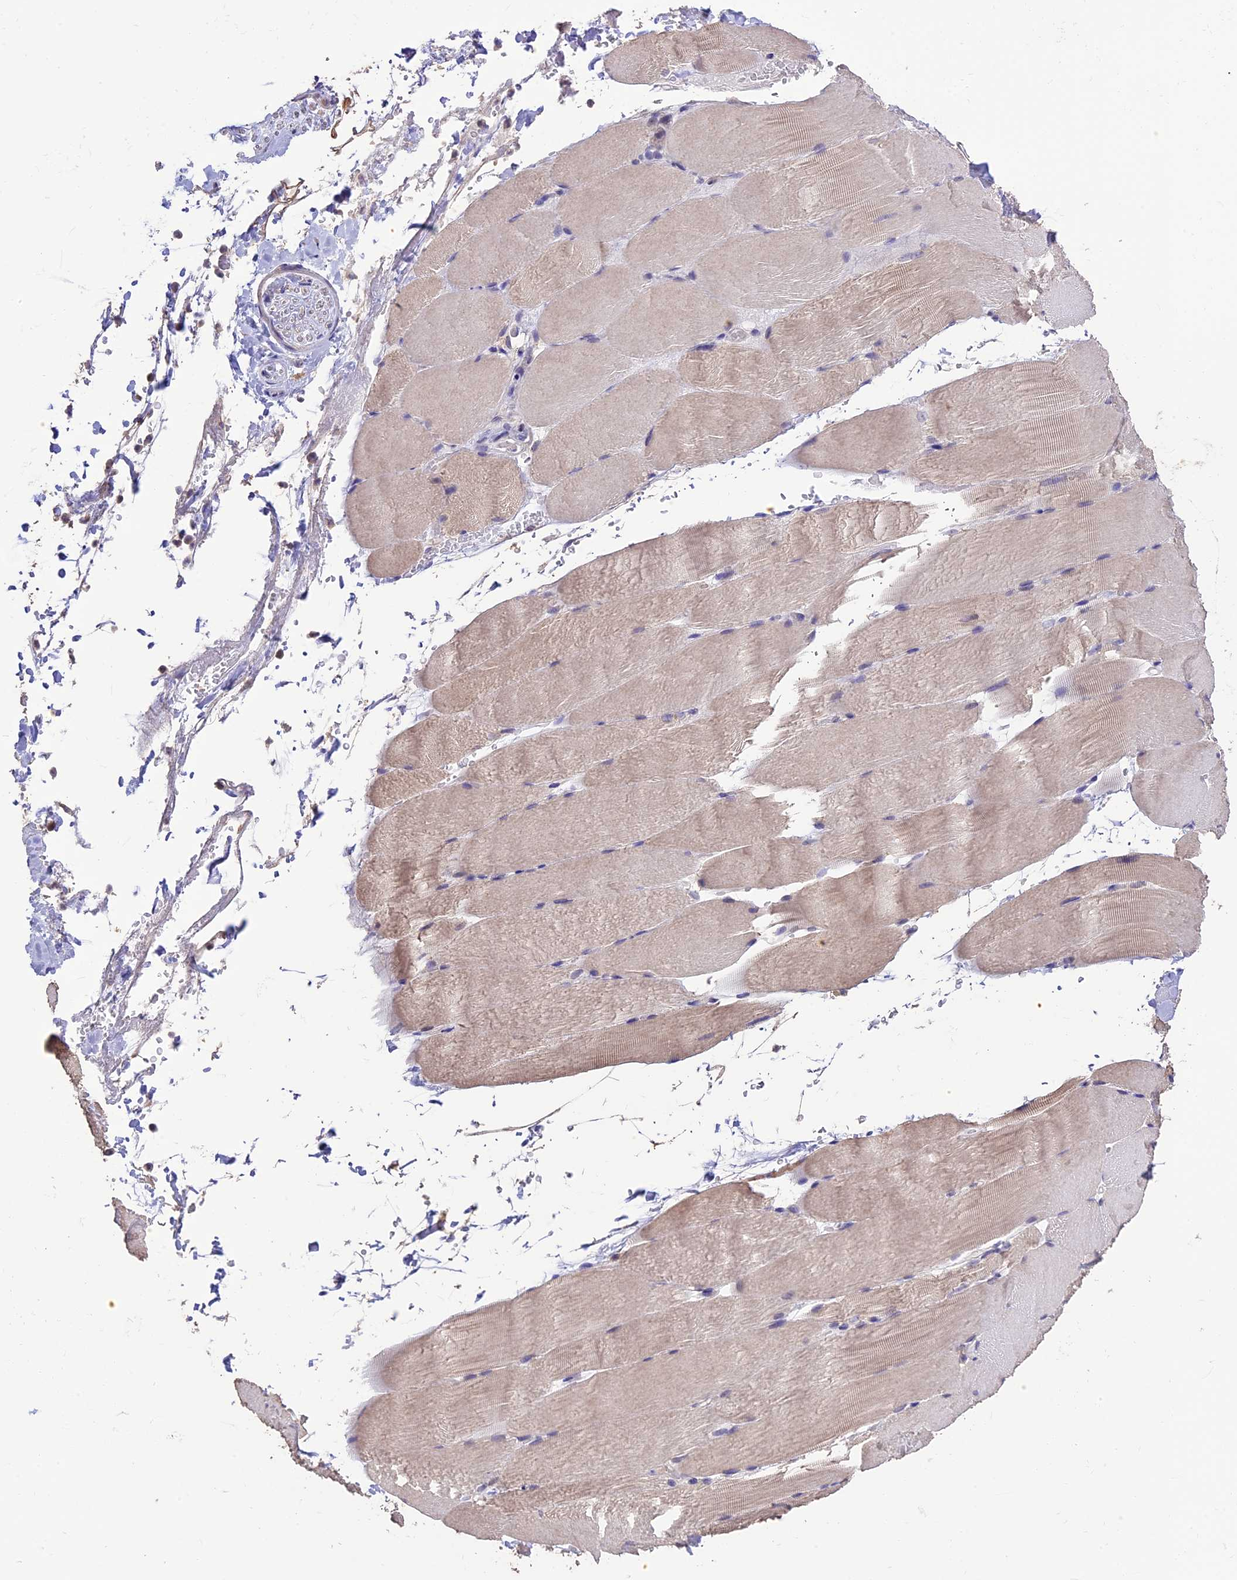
{"staining": {"intensity": "weak", "quantity": "<25%", "location": "cytoplasmic/membranous"}, "tissue": "skeletal muscle", "cell_type": "Myocytes", "image_type": "normal", "snomed": [{"axis": "morphology", "description": "Normal tissue, NOS"}, {"axis": "topography", "description": "Skeletal muscle"}, {"axis": "topography", "description": "Parathyroid gland"}], "caption": "A high-resolution micrograph shows immunohistochemistry staining of normal skeletal muscle, which demonstrates no significant positivity in myocytes.", "gene": "DIS3L", "patient": {"sex": "female", "age": 37}}